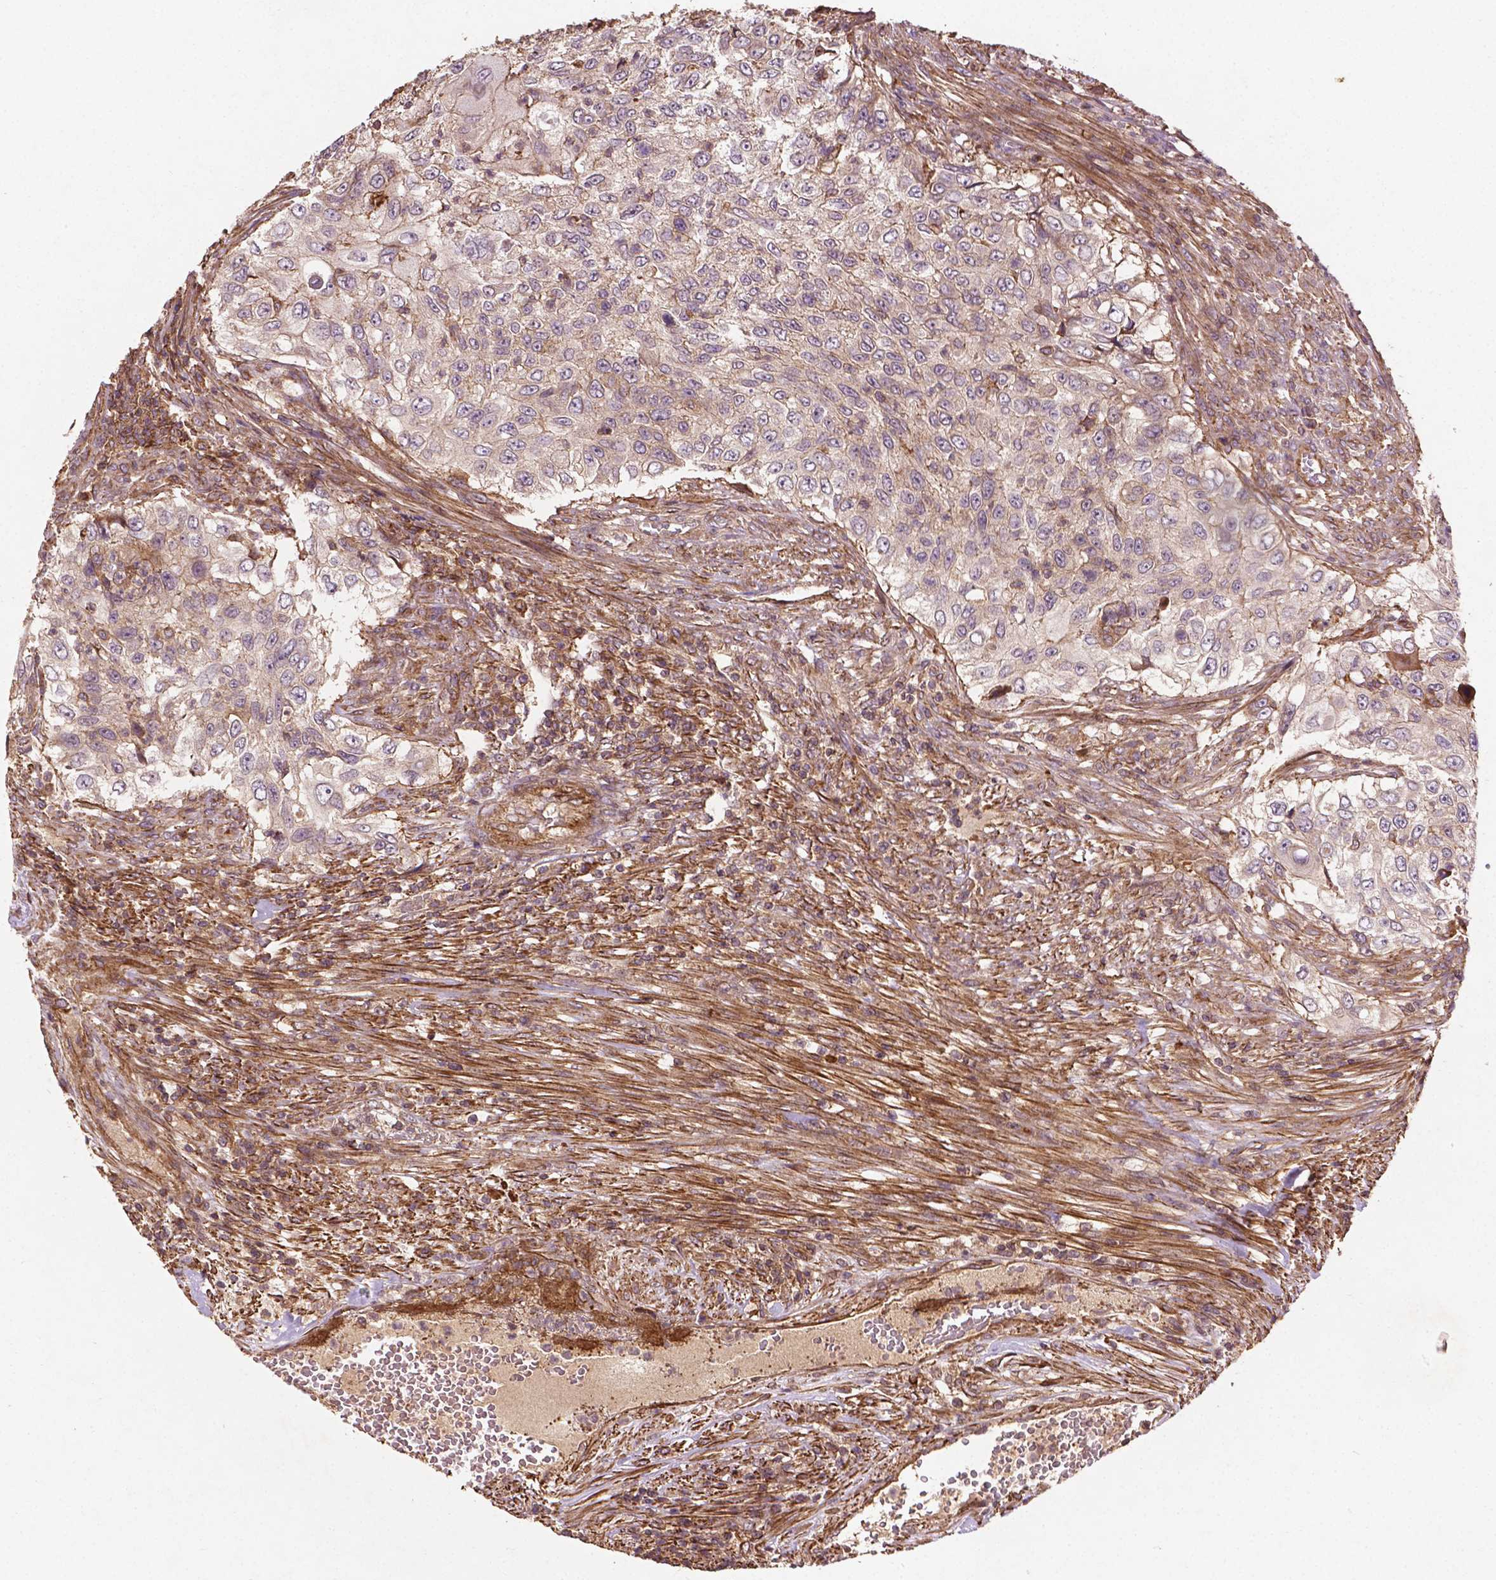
{"staining": {"intensity": "weak", "quantity": "<25%", "location": "cytoplasmic/membranous"}, "tissue": "urothelial cancer", "cell_type": "Tumor cells", "image_type": "cancer", "snomed": [{"axis": "morphology", "description": "Urothelial carcinoma, High grade"}, {"axis": "topography", "description": "Urinary bladder"}], "caption": "Human urothelial carcinoma (high-grade) stained for a protein using immunohistochemistry (IHC) shows no positivity in tumor cells.", "gene": "ZMYND19", "patient": {"sex": "female", "age": 60}}